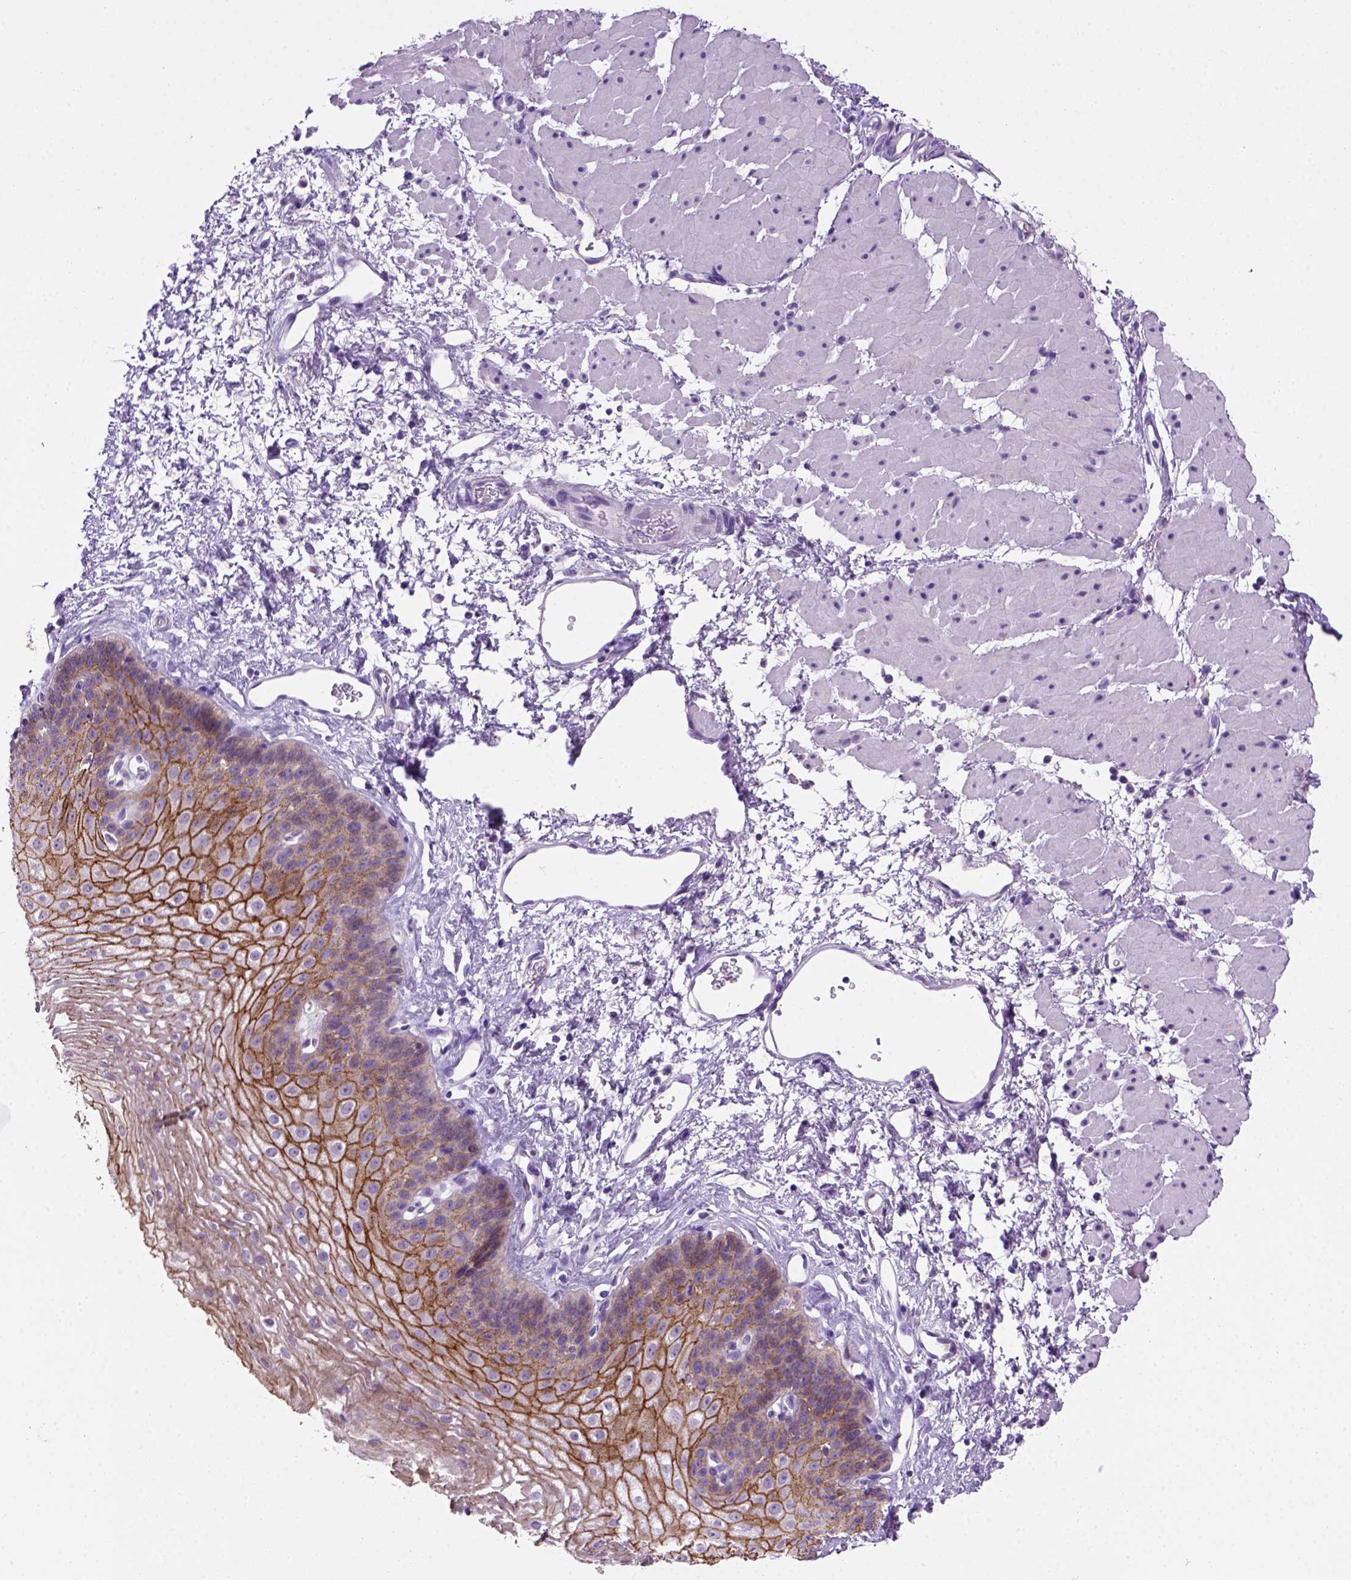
{"staining": {"intensity": "strong", "quantity": ">75%", "location": "cytoplasmic/membranous"}, "tissue": "esophagus", "cell_type": "Squamous epithelial cells", "image_type": "normal", "snomed": [{"axis": "morphology", "description": "Normal tissue, NOS"}, {"axis": "topography", "description": "Esophagus"}], "caption": "Immunohistochemistry (IHC) photomicrograph of unremarkable esophagus: esophagus stained using IHC reveals high levels of strong protein expression localized specifically in the cytoplasmic/membranous of squamous epithelial cells, appearing as a cytoplasmic/membranous brown color.", "gene": "CDH1", "patient": {"sex": "female", "age": 62}}